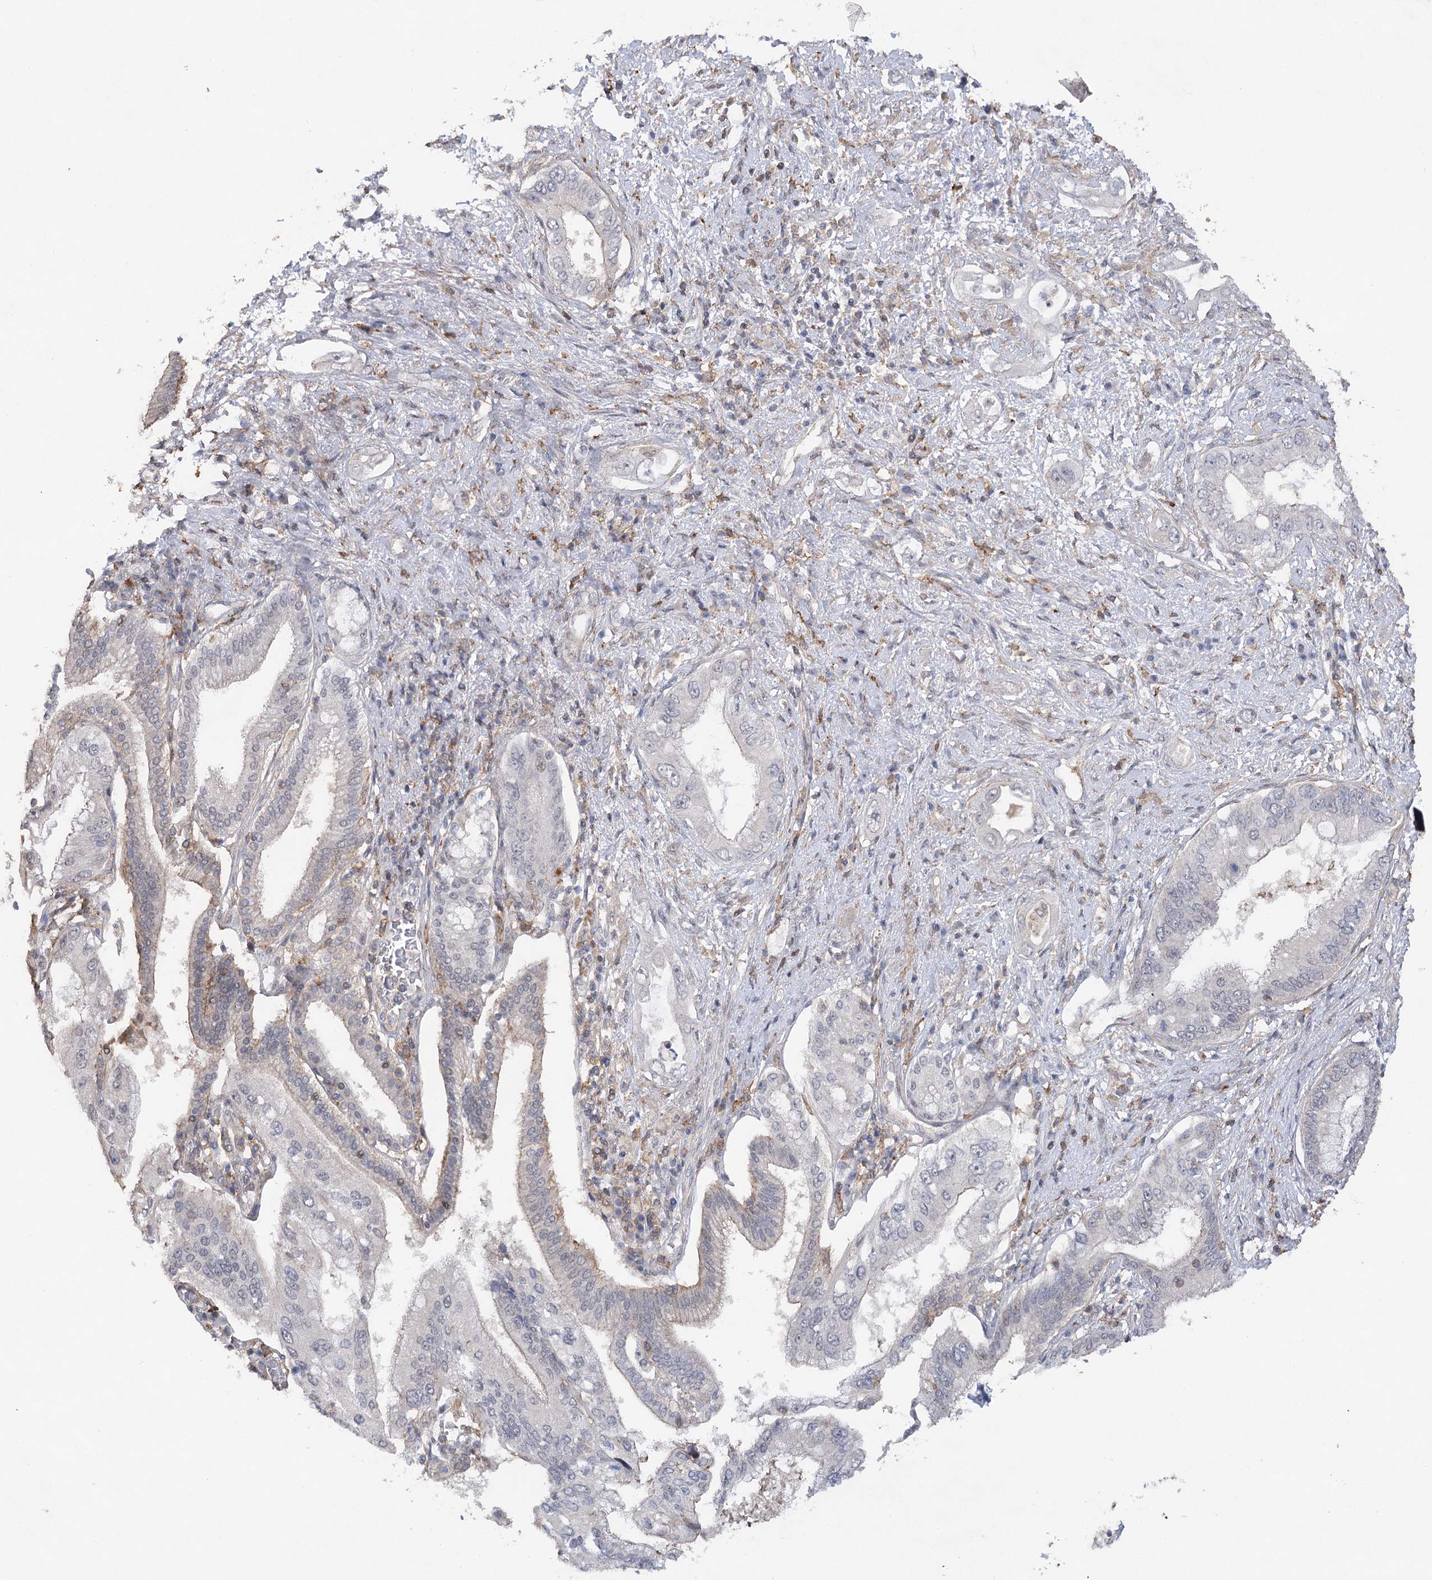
{"staining": {"intensity": "negative", "quantity": "none", "location": "none"}, "tissue": "pancreatic cancer", "cell_type": "Tumor cells", "image_type": "cancer", "snomed": [{"axis": "morphology", "description": "Inflammation, NOS"}, {"axis": "morphology", "description": "Adenocarcinoma, NOS"}, {"axis": "topography", "description": "Pancreas"}], "caption": "This is an immunohistochemistry photomicrograph of pancreatic cancer. There is no staining in tumor cells.", "gene": "OBSL1", "patient": {"sex": "female", "age": 56}}